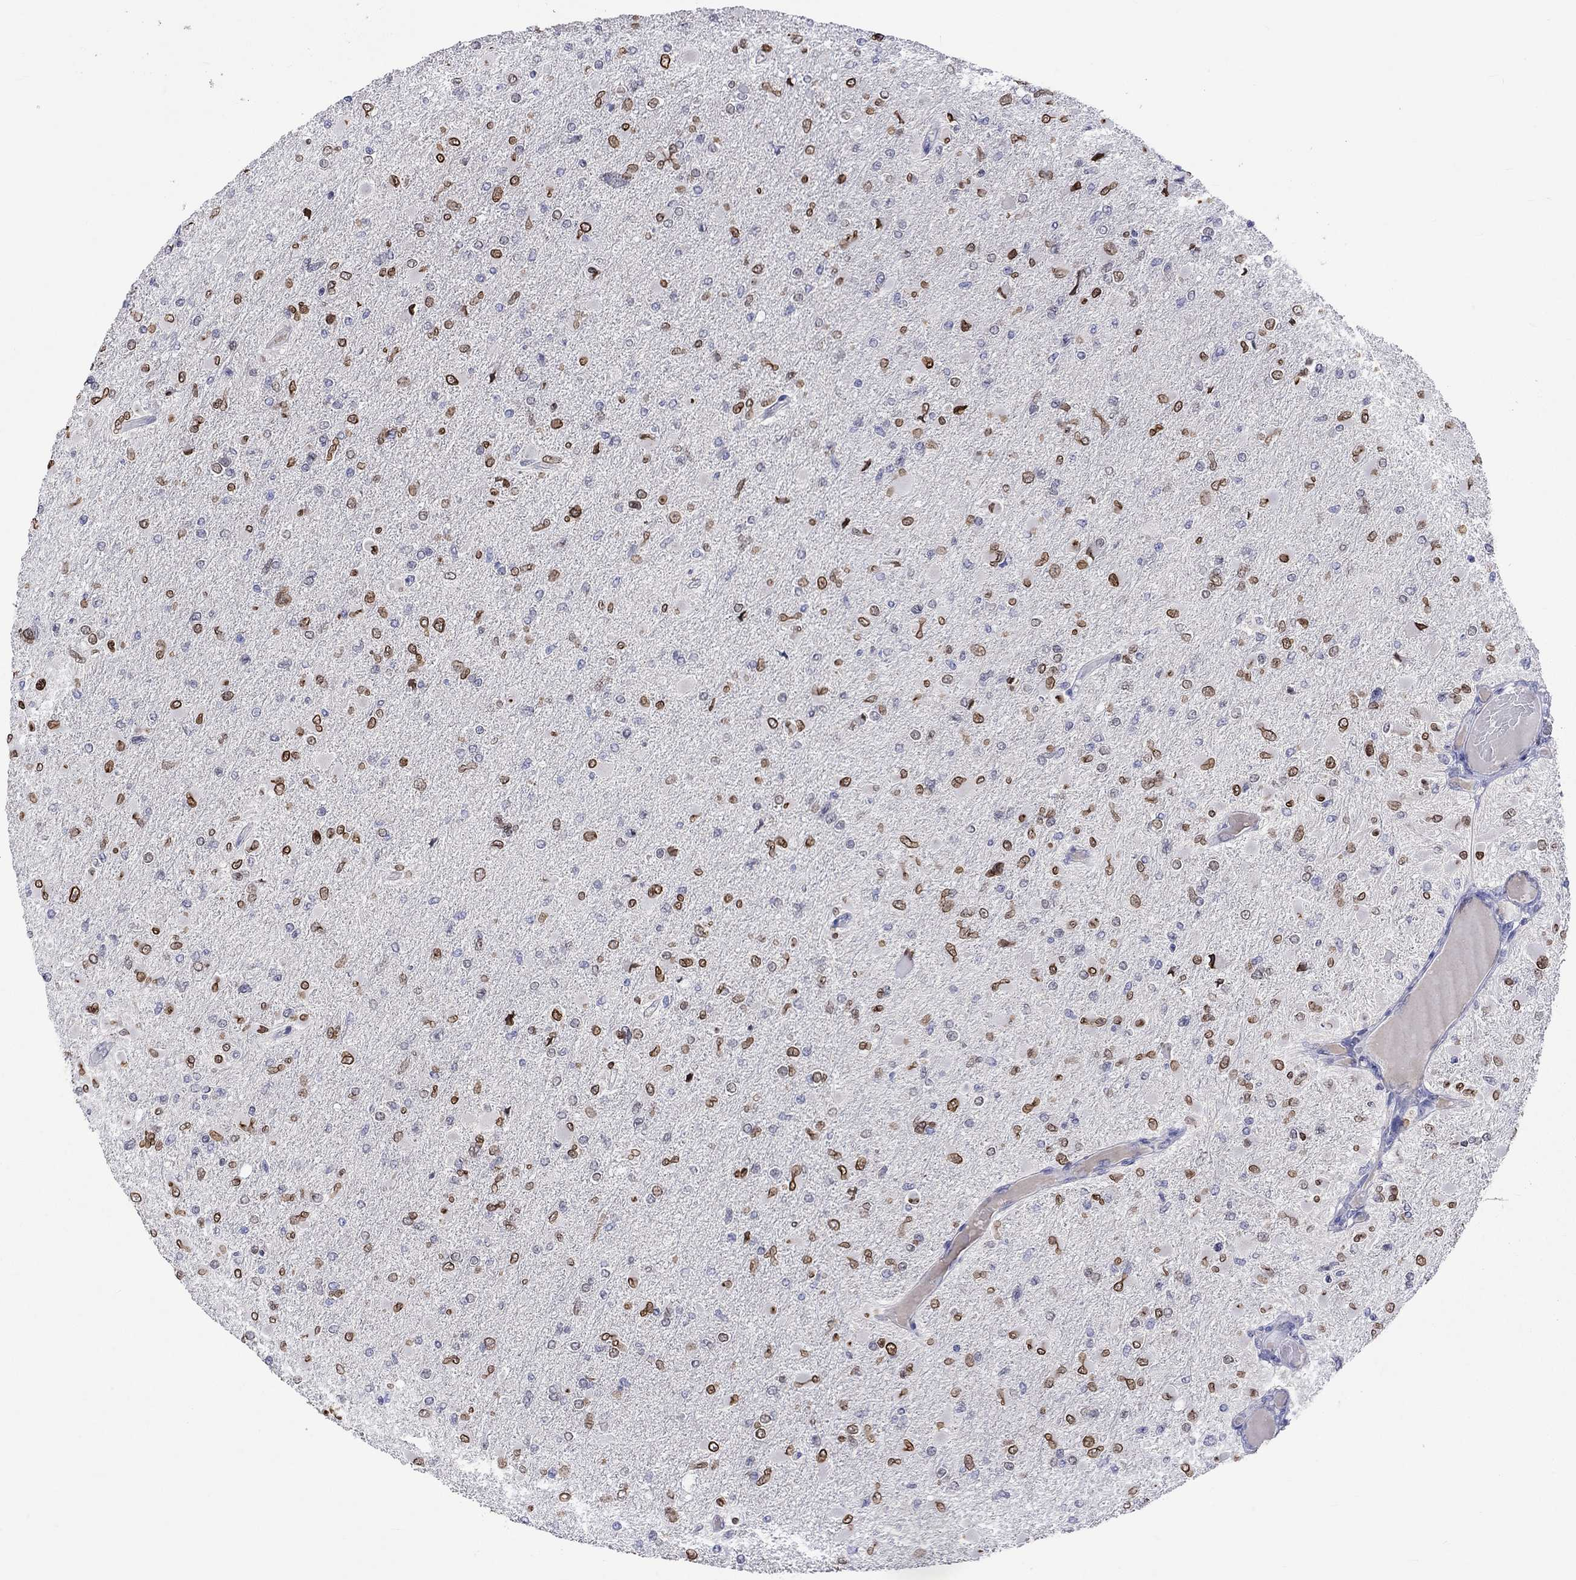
{"staining": {"intensity": "strong", "quantity": "25%-75%", "location": "cytoplasmic/membranous,nuclear"}, "tissue": "glioma", "cell_type": "Tumor cells", "image_type": "cancer", "snomed": [{"axis": "morphology", "description": "Glioma, malignant, High grade"}, {"axis": "topography", "description": "Cerebral cortex"}], "caption": "A brown stain labels strong cytoplasmic/membranous and nuclear positivity of a protein in glioma tumor cells.", "gene": "LRFN4", "patient": {"sex": "female", "age": 36}}